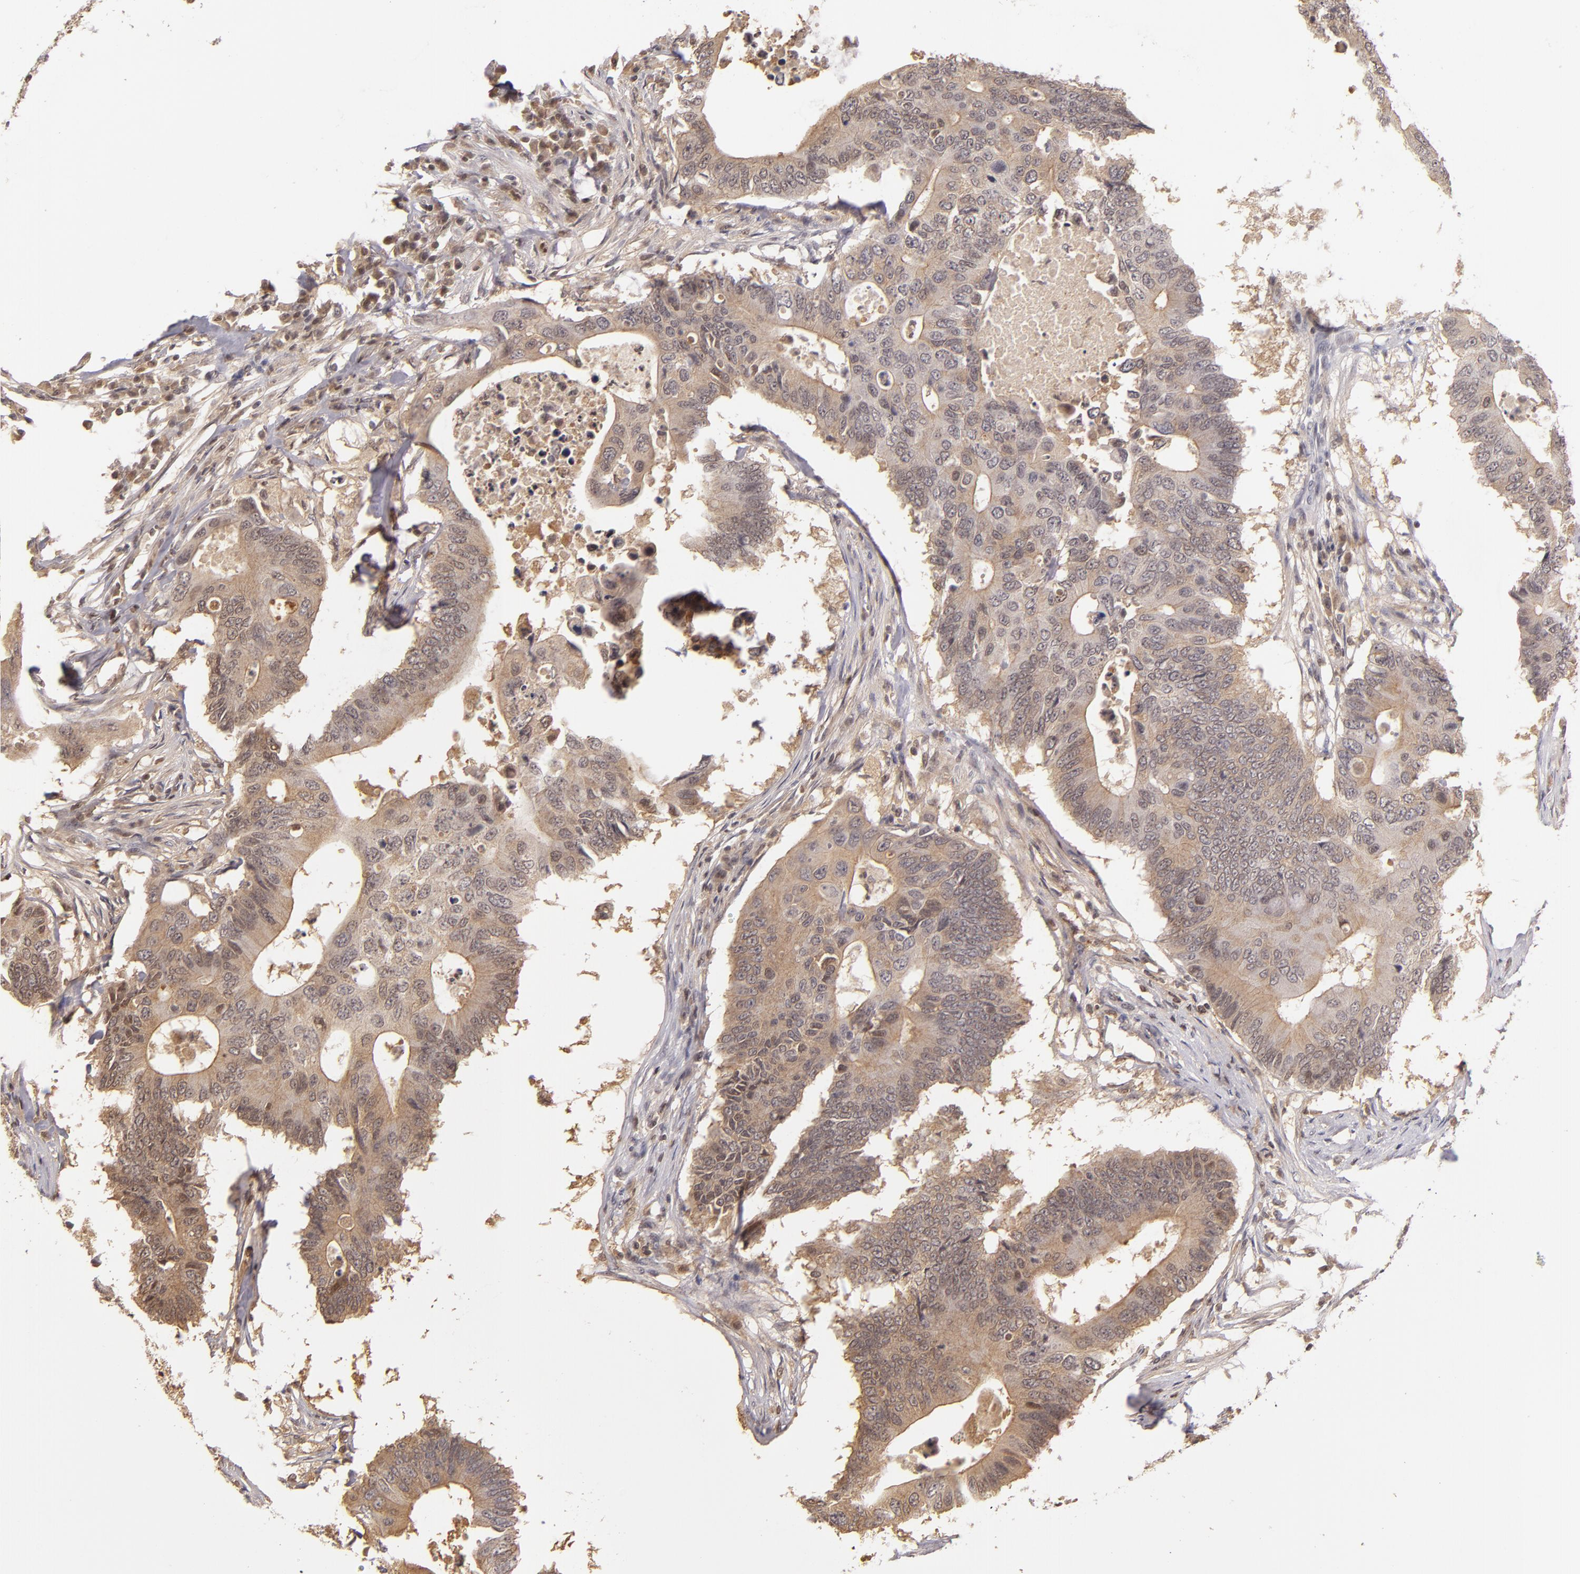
{"staining": {"intensity": "weak", "quantity": ">75%", "location": "cytoplasmic/membranous"}, "tissue": "colorectal cancer", "cell_type": "Tumor cells", "image_type": "cancer", "snomed": [{"axis": "morphology", "description": "Adenocarcinoma, NOS"}, {"axis": "topography", "description": "Colon"}], "caption": "A brown stain shows weak cytoplasmic/membranous positivity of a protein in adenocarcinoma (colorectal) tumor cells. The staining was performed using DAB to visualize the protein expression in brown, while the nuclei were stained in blue with hematoxylin (Magnification: 20x).", "gene": "LRG1", "patient": {"sex": "male", "age": 71}}